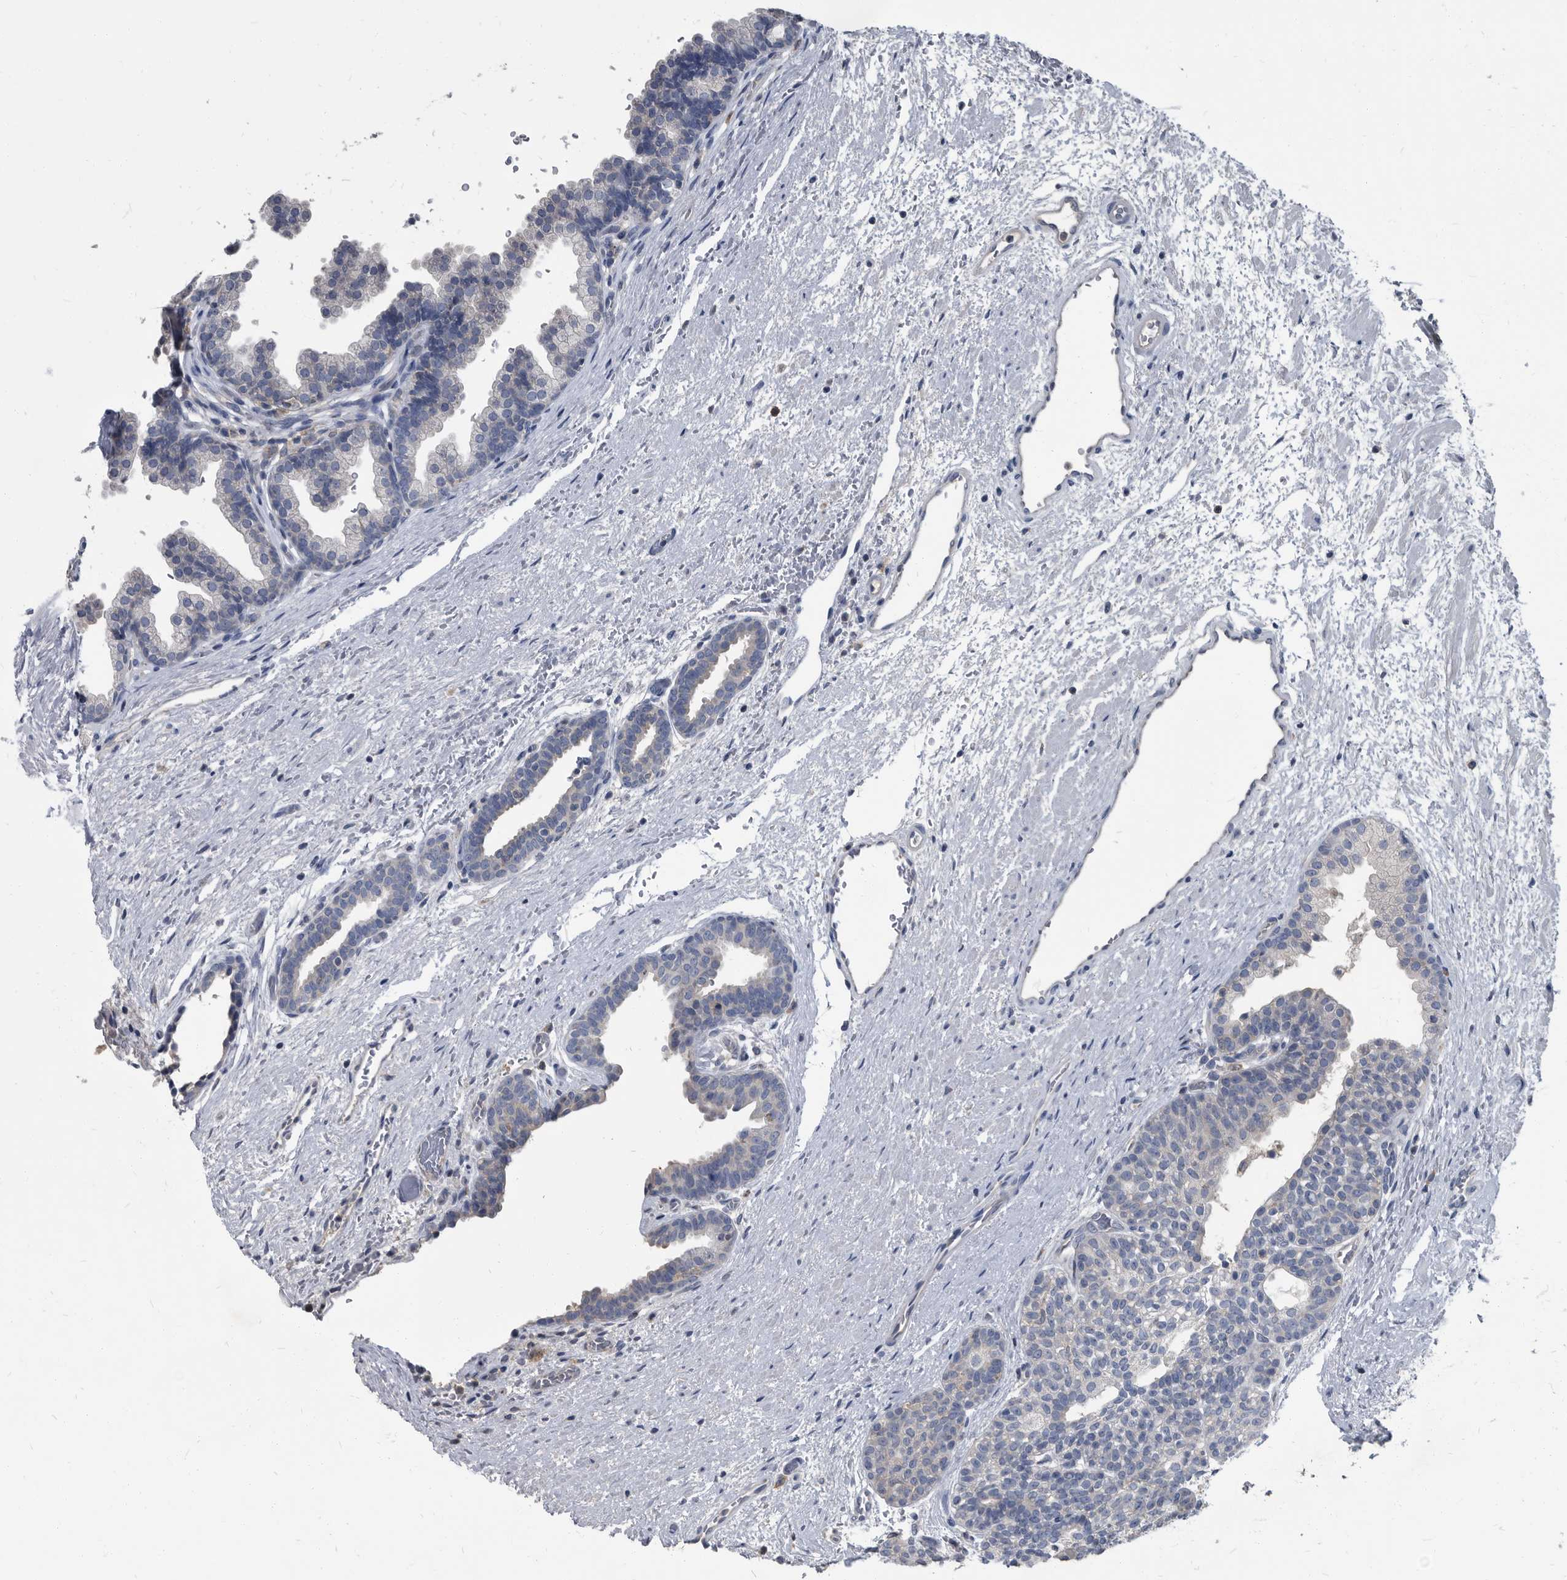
{"staining": {"intensity": "negative", "quantity": "none", "location": "none"}, "tissue": "prostate", "cell_type": "Glandular cells", "image_type": "normal", "snomed": [{"axis": "morphology", "description": "Normal tissue, NOS"}, {"axis": "topography", "description": "Prostate"}], "caption": "This is an immunohistochemistry (IHC) micrograph of benign prostate. There is no expression in glandular cells.", "gene": "CDV3", "patient": {"sex": "male", "age": 48}}